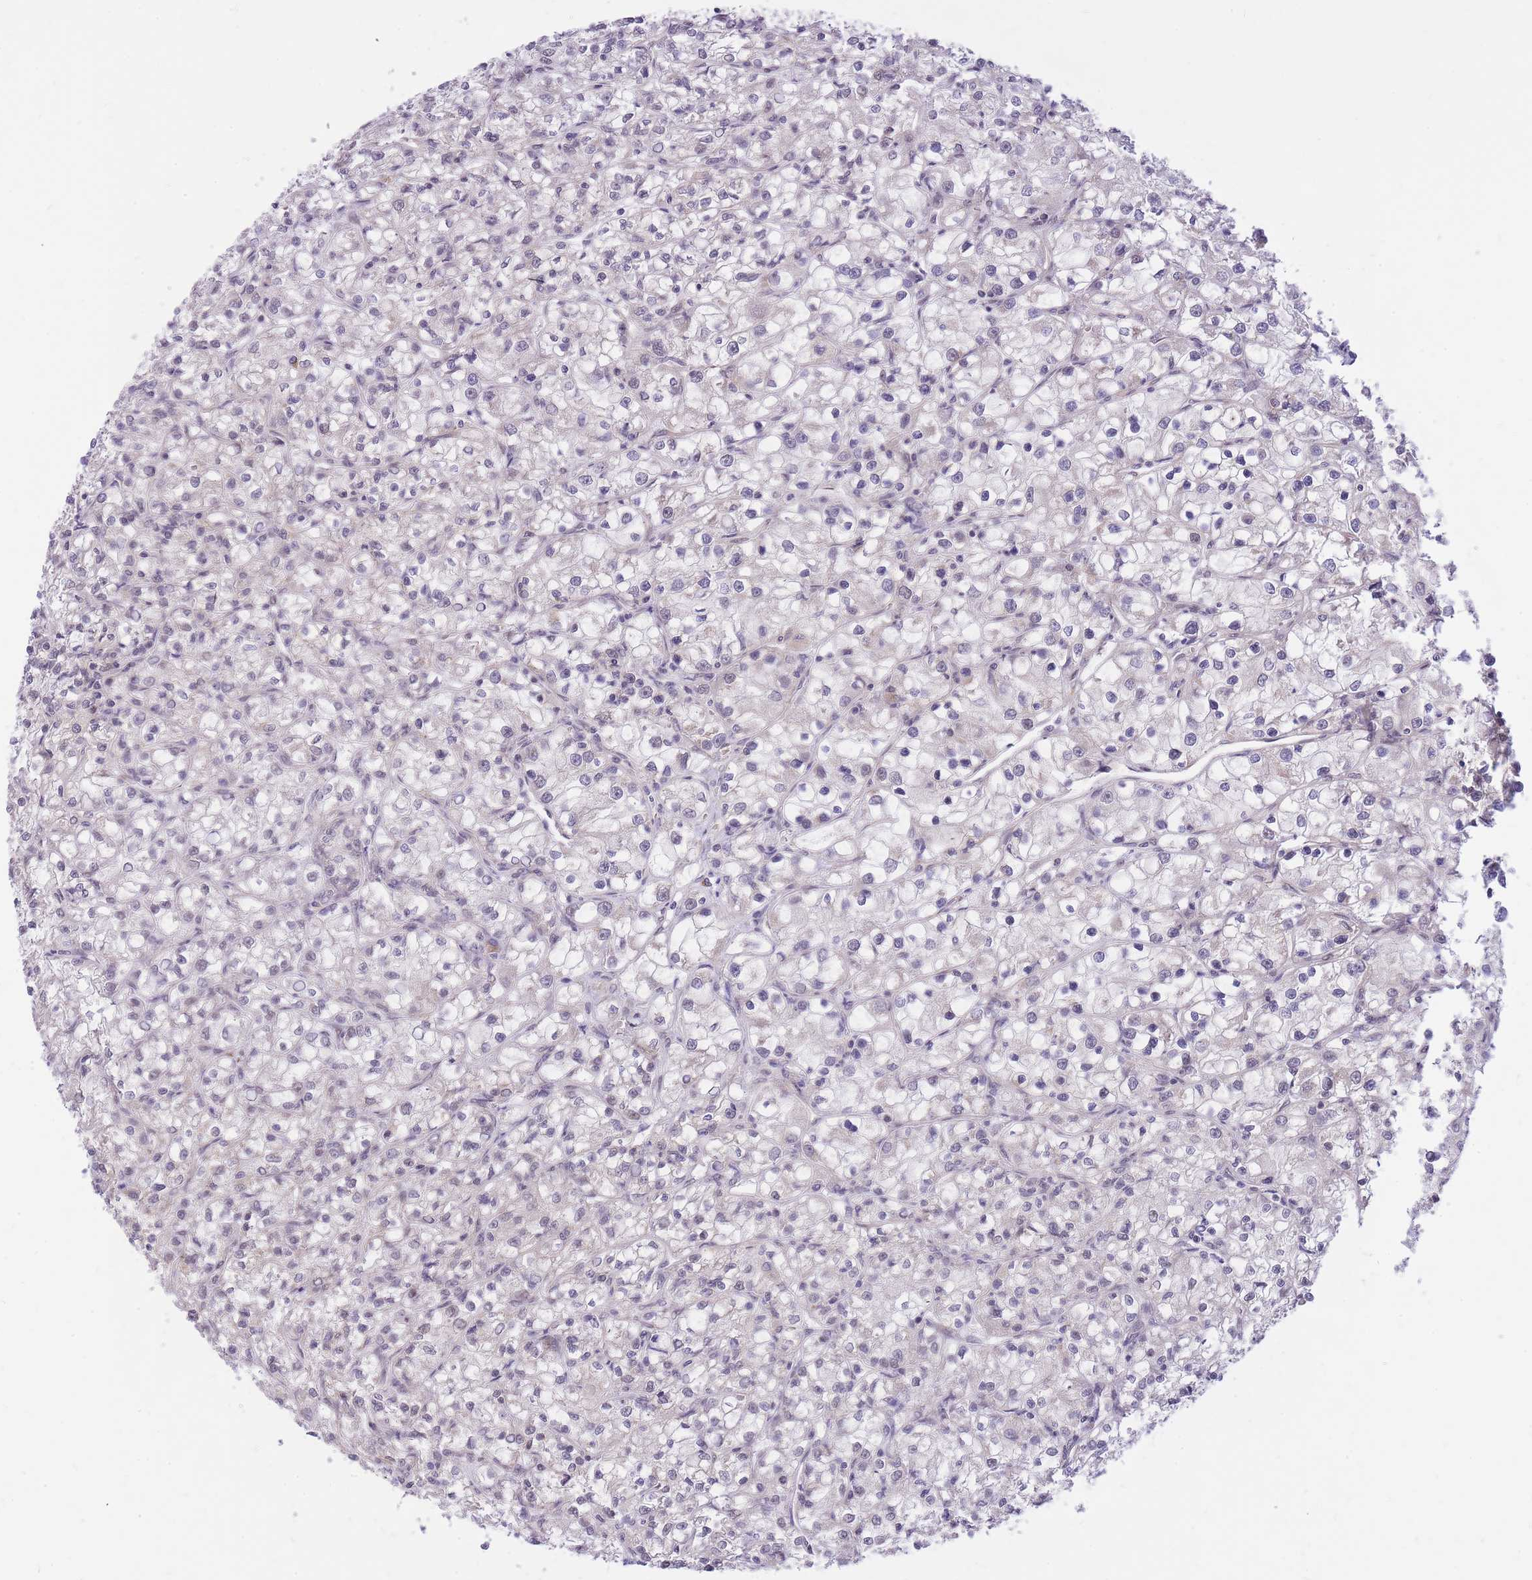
{"staining": {"intensity": "negative", "quantity": "none", "location": "none"}, "tissue": "renal cancer", "cell_type": "Tumor cells", "image_type": "cancer", "snomed": [{"axis": "morphology", "description": "Adenocarcinoma, NOS"}, {"axis": "topography", "description": "Kidney"}], "caption": "Immunohistochemistry (IHC) of adenocarcinoma (renal) shows no expression in tumor cells. (Brightfield microscopy of DAB immunohistochemistry (IHC) at high magnification).", "gene": "MINDY2", "patient": {"sex": "female", "age": 59}}